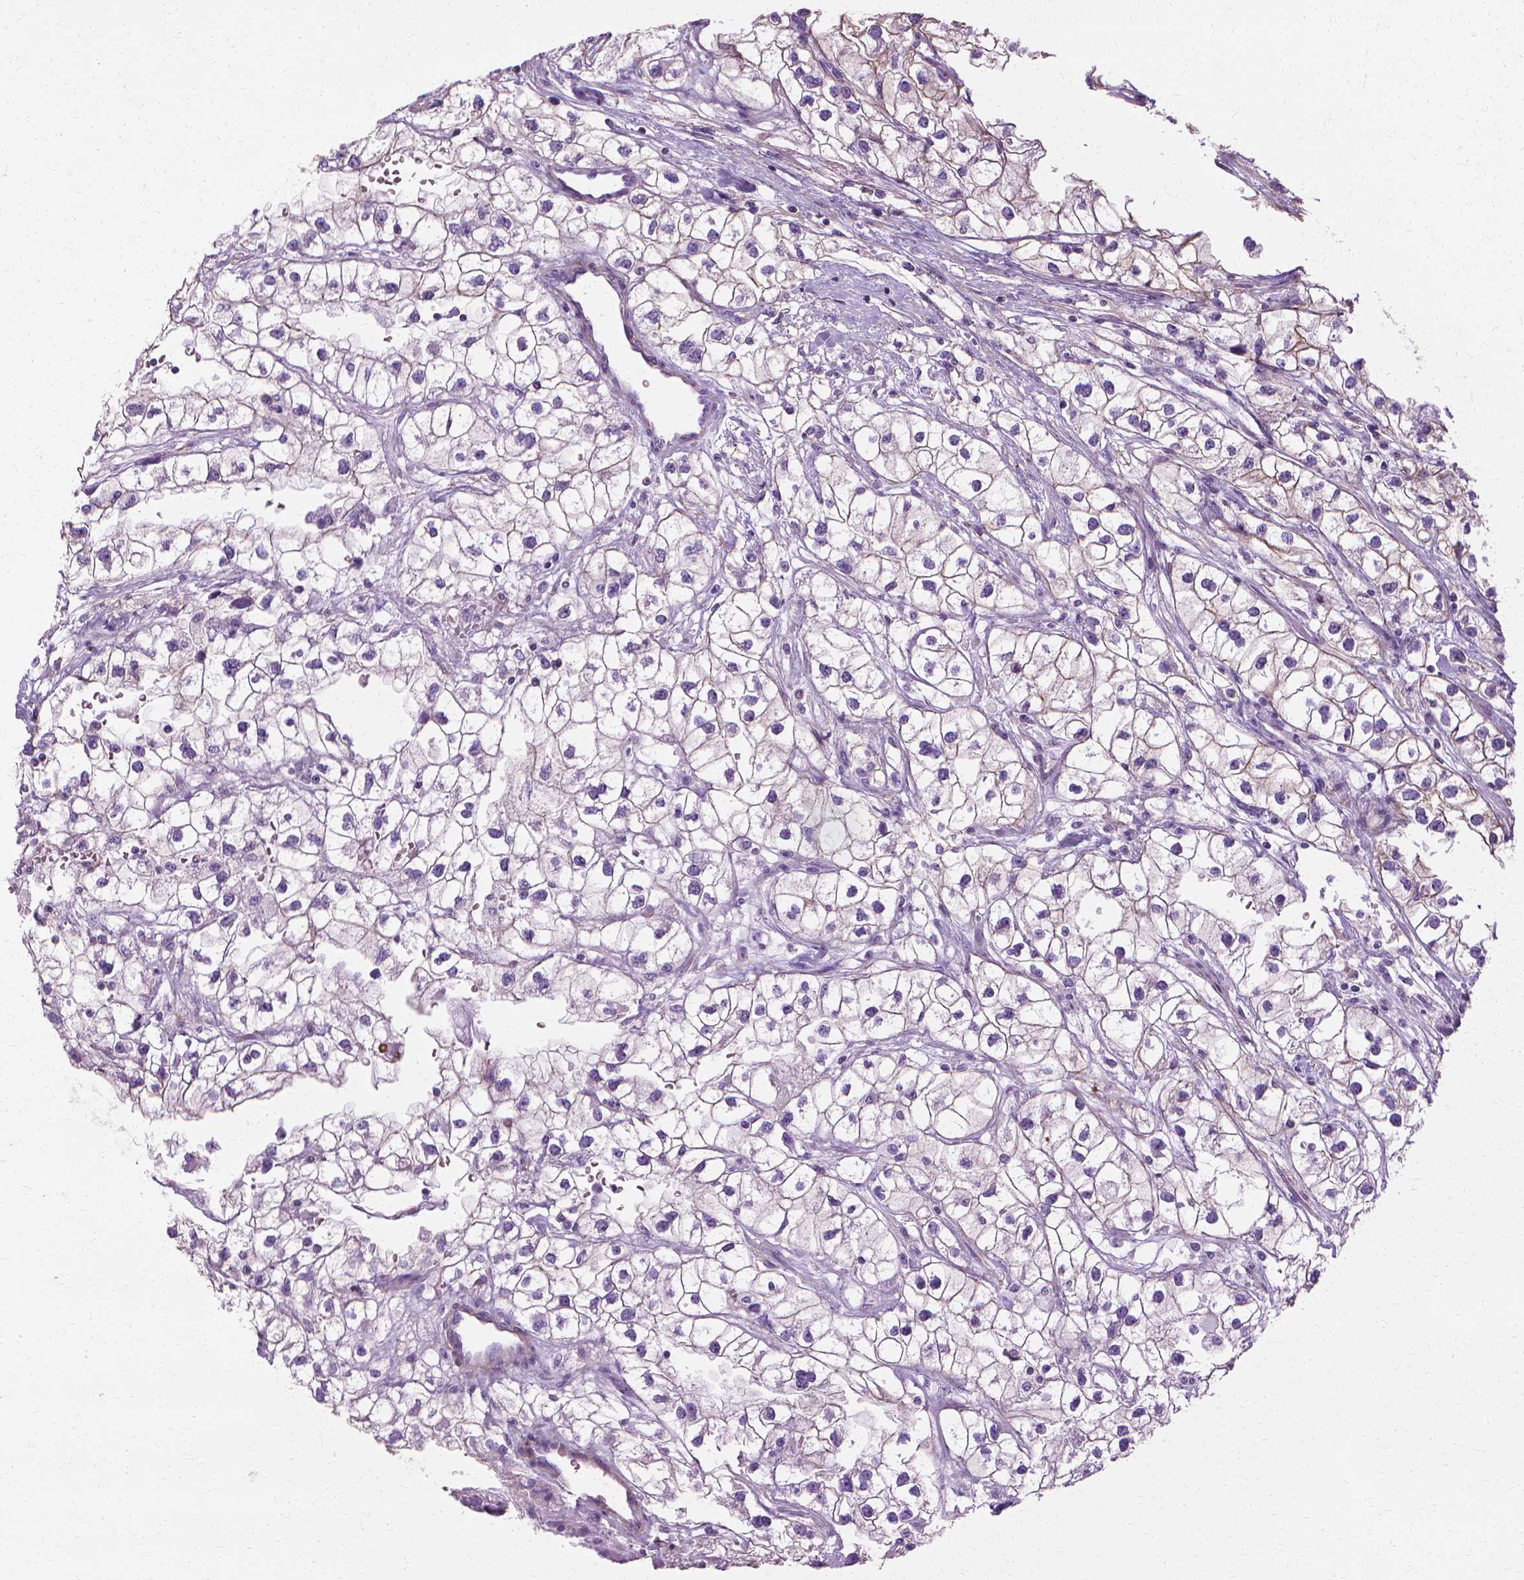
{"staining": {"intensity": "negative", "quantity": "none", "location": "none"}, "tissue": "renal cancer", "cell_type": "Tumor cells", "image_type": "cancer", "snomed": [{"axis": "morphology", "description": "Adenocarcinoma, NOS"}, {"axis": "topography", "description": "Kidney"}], "caption": "An immunohistochemistry photomicrograph of renal cancer (adenocarcinoma) is shown. There is no staining in tumor cells of renal cancer (adenocarcinoma).", "gene": "CFAP157", "patient": {"sex": "male", "age": 59}}